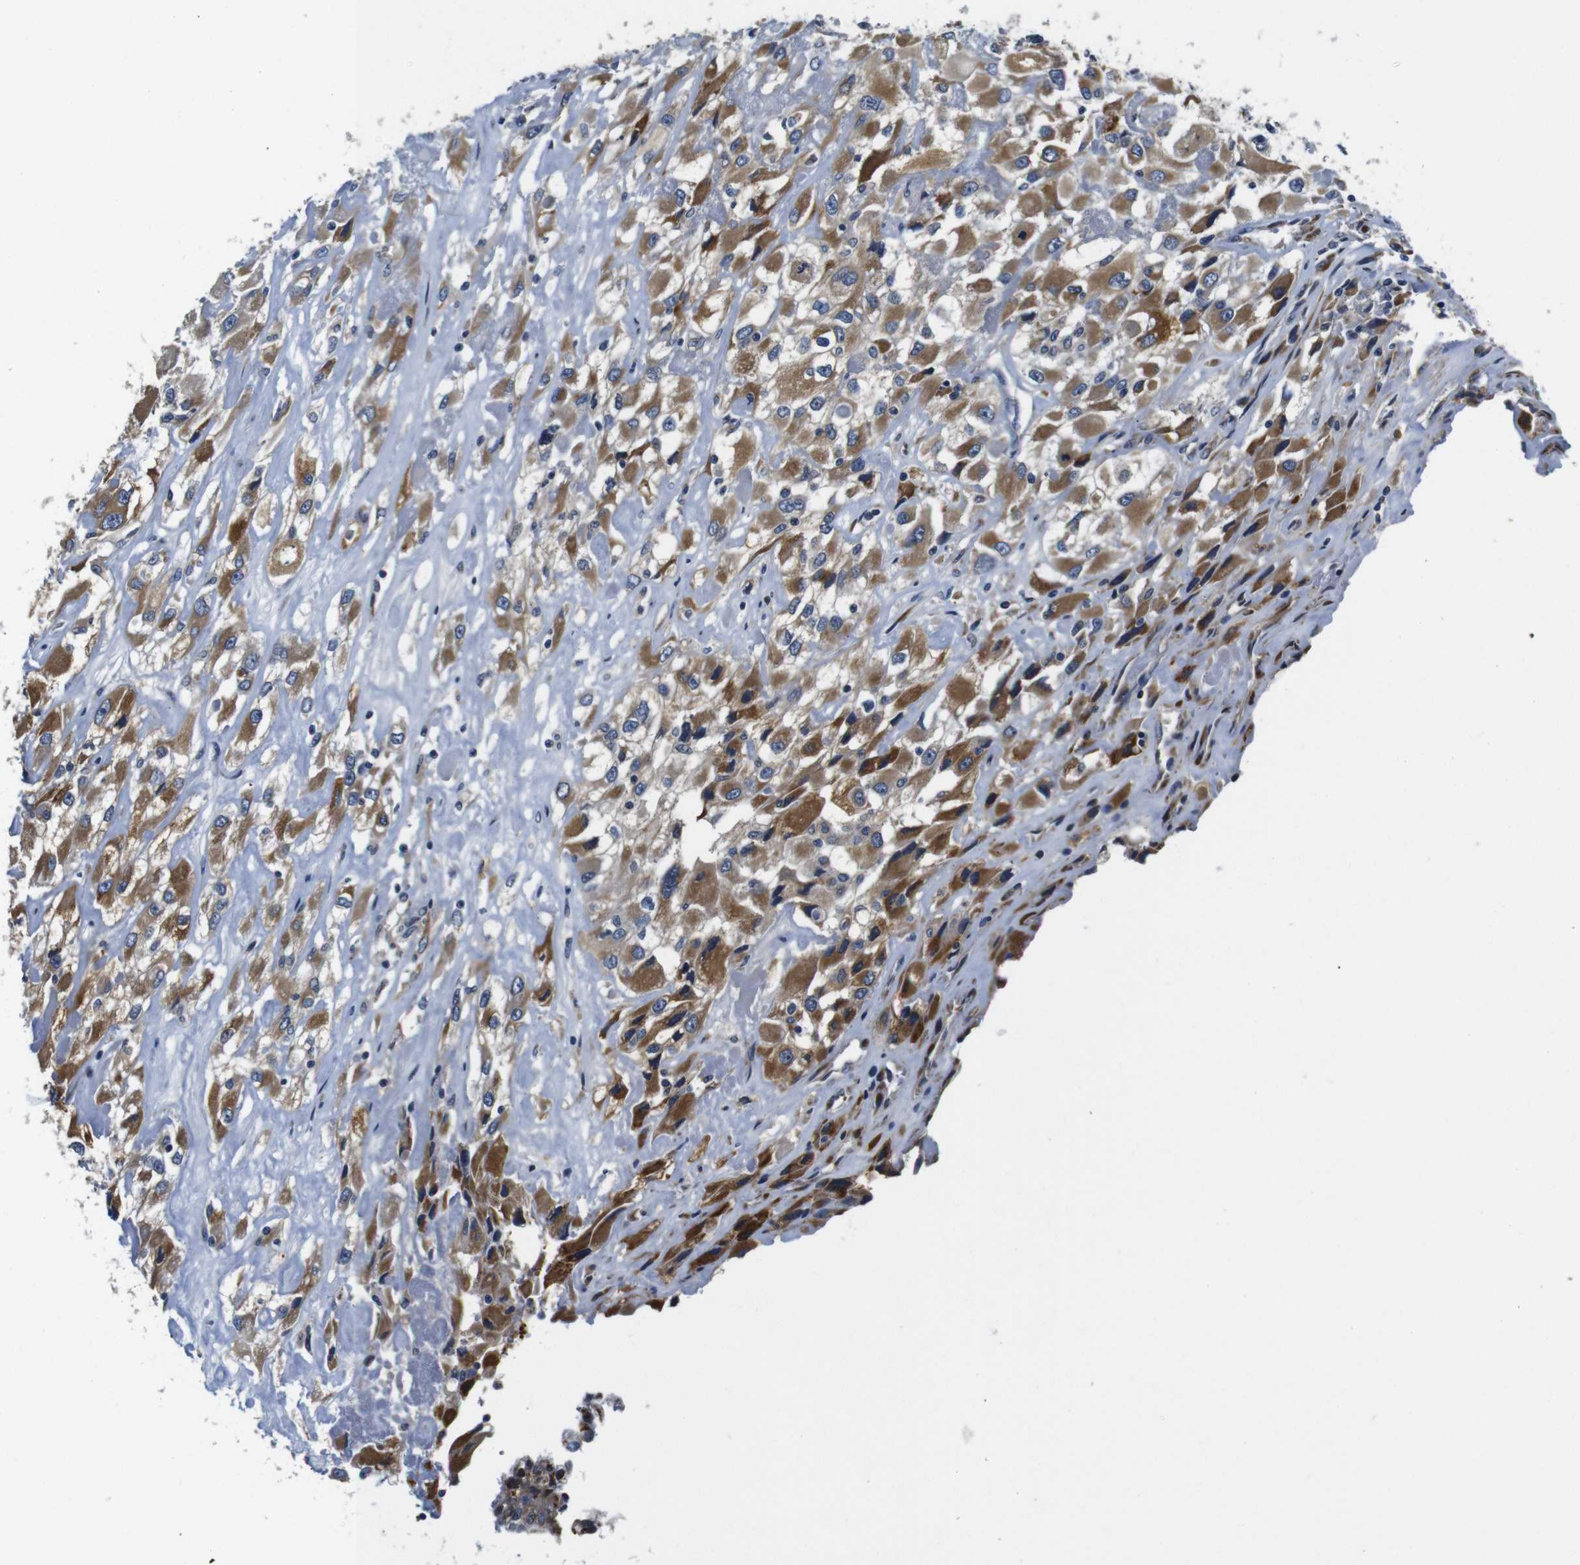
{"staining": {"intensity": "moderate", "quantity": ">75%", "location": "cytoplasmic/membranous"}, "tissue": "renal cancer", "cell_type": "Tumor cells", "image_type": "cancer", "snomed": [{"axis": "morphology", "description": "Adenocarcinoma, NOS"}, {"axis": "topography", "description": "Kidney"}], "caption": "Protein expression by immunohistochemistry (IHC) displays moderate cytoplasmic/membranous expression in about >75% of tumor cells in renal cancer.", "gene": "FKBP14", "patient": {"sex": "female", "age": 52}}